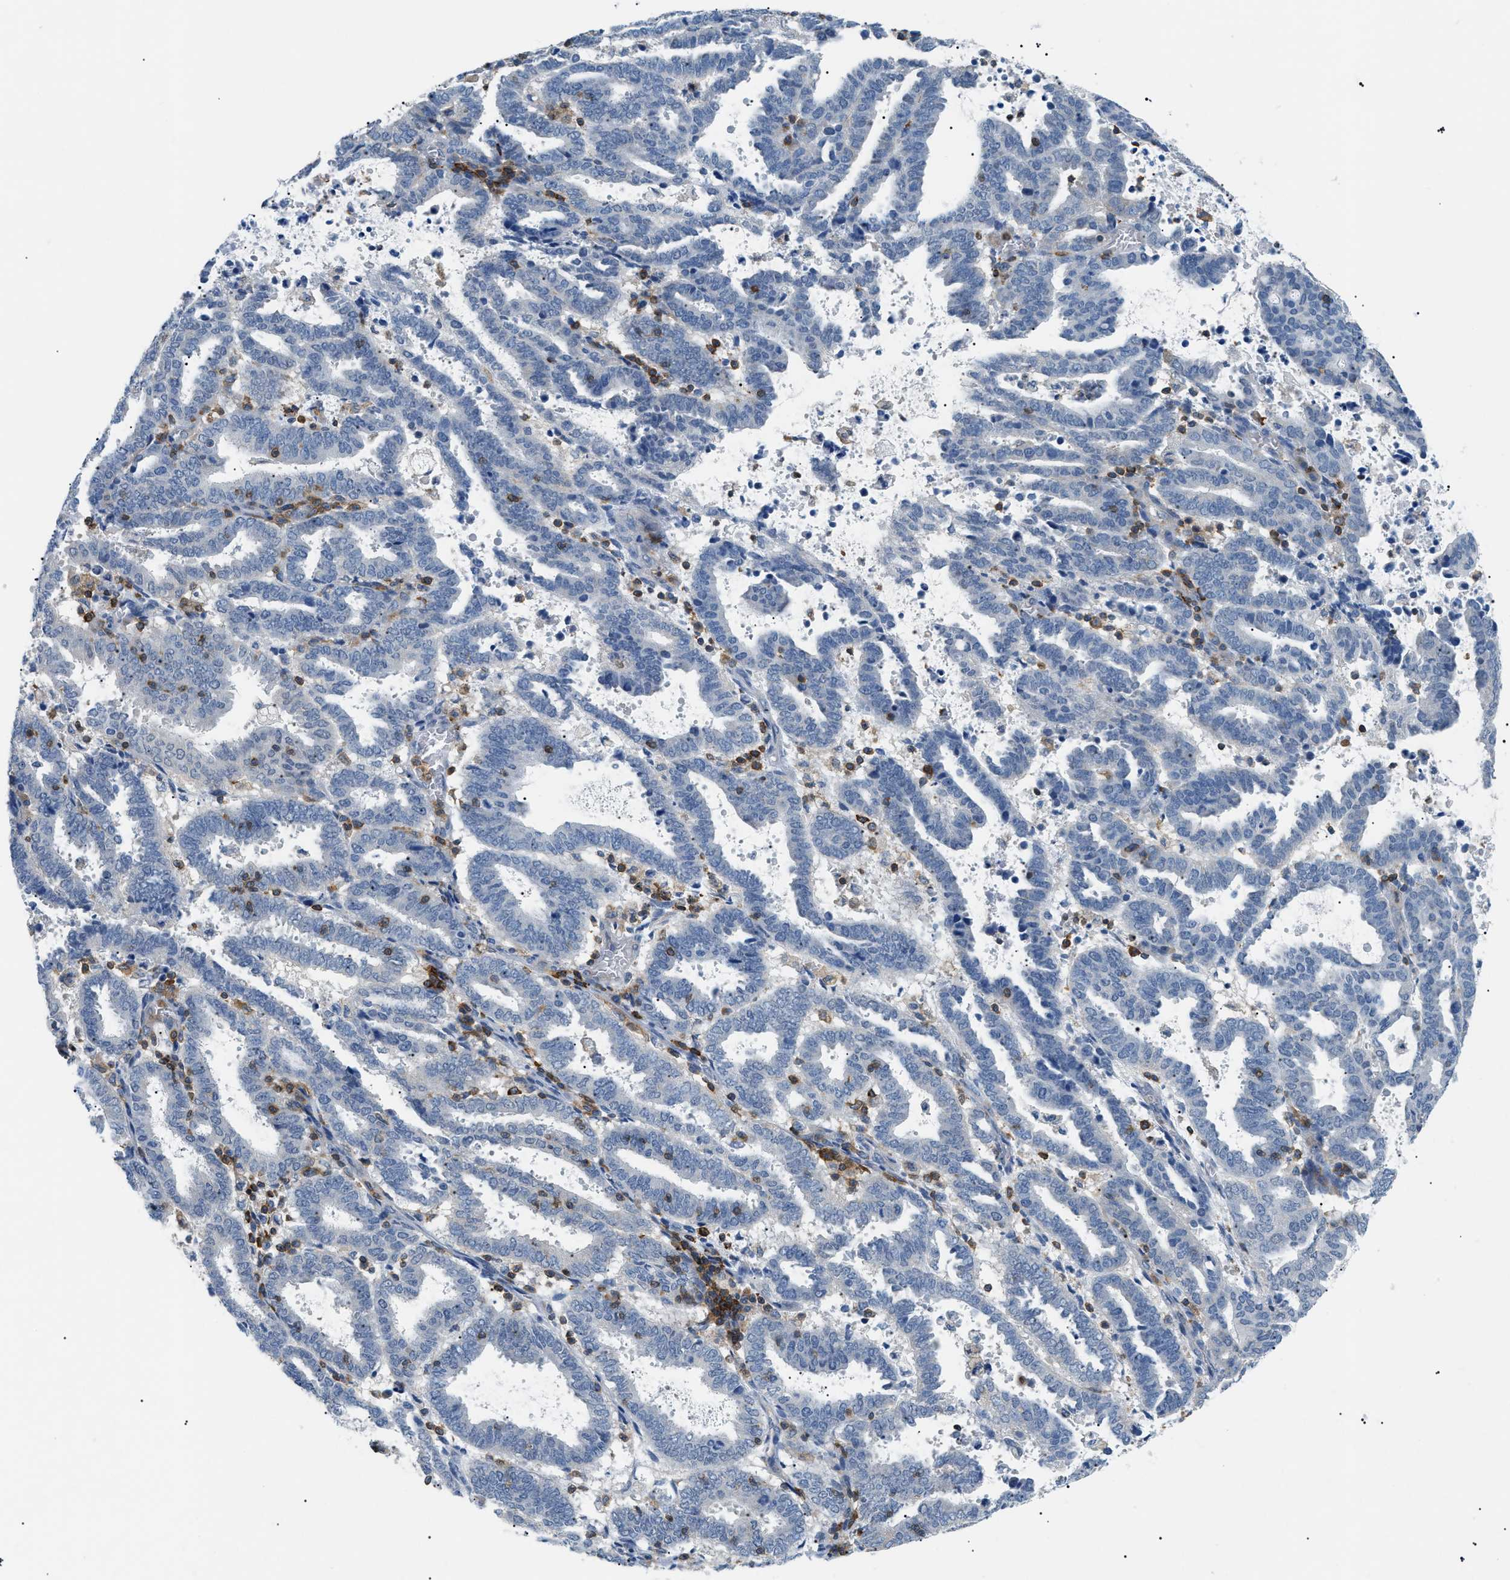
{"staining": {"intensity": "negative", "quantity": "none", "location": "none"}, "tissue": "endometrial cancer", "cell_type": "Tumor cells", "image_type": "cancer", "snomed": [{"axis": "morphology", "description": "Adenocarcinoma, NOS"}, {"axis": "topography", "description": "Uterus"}], "caption": "DAB (3,3'-diaminobenzidine) immunohistochemical staining of adenocarcinoma (endometrial) reveals no significant staining in tumor cells.", "gene": "INPP5D", "patient": {"sex": "female", "age": 83}}